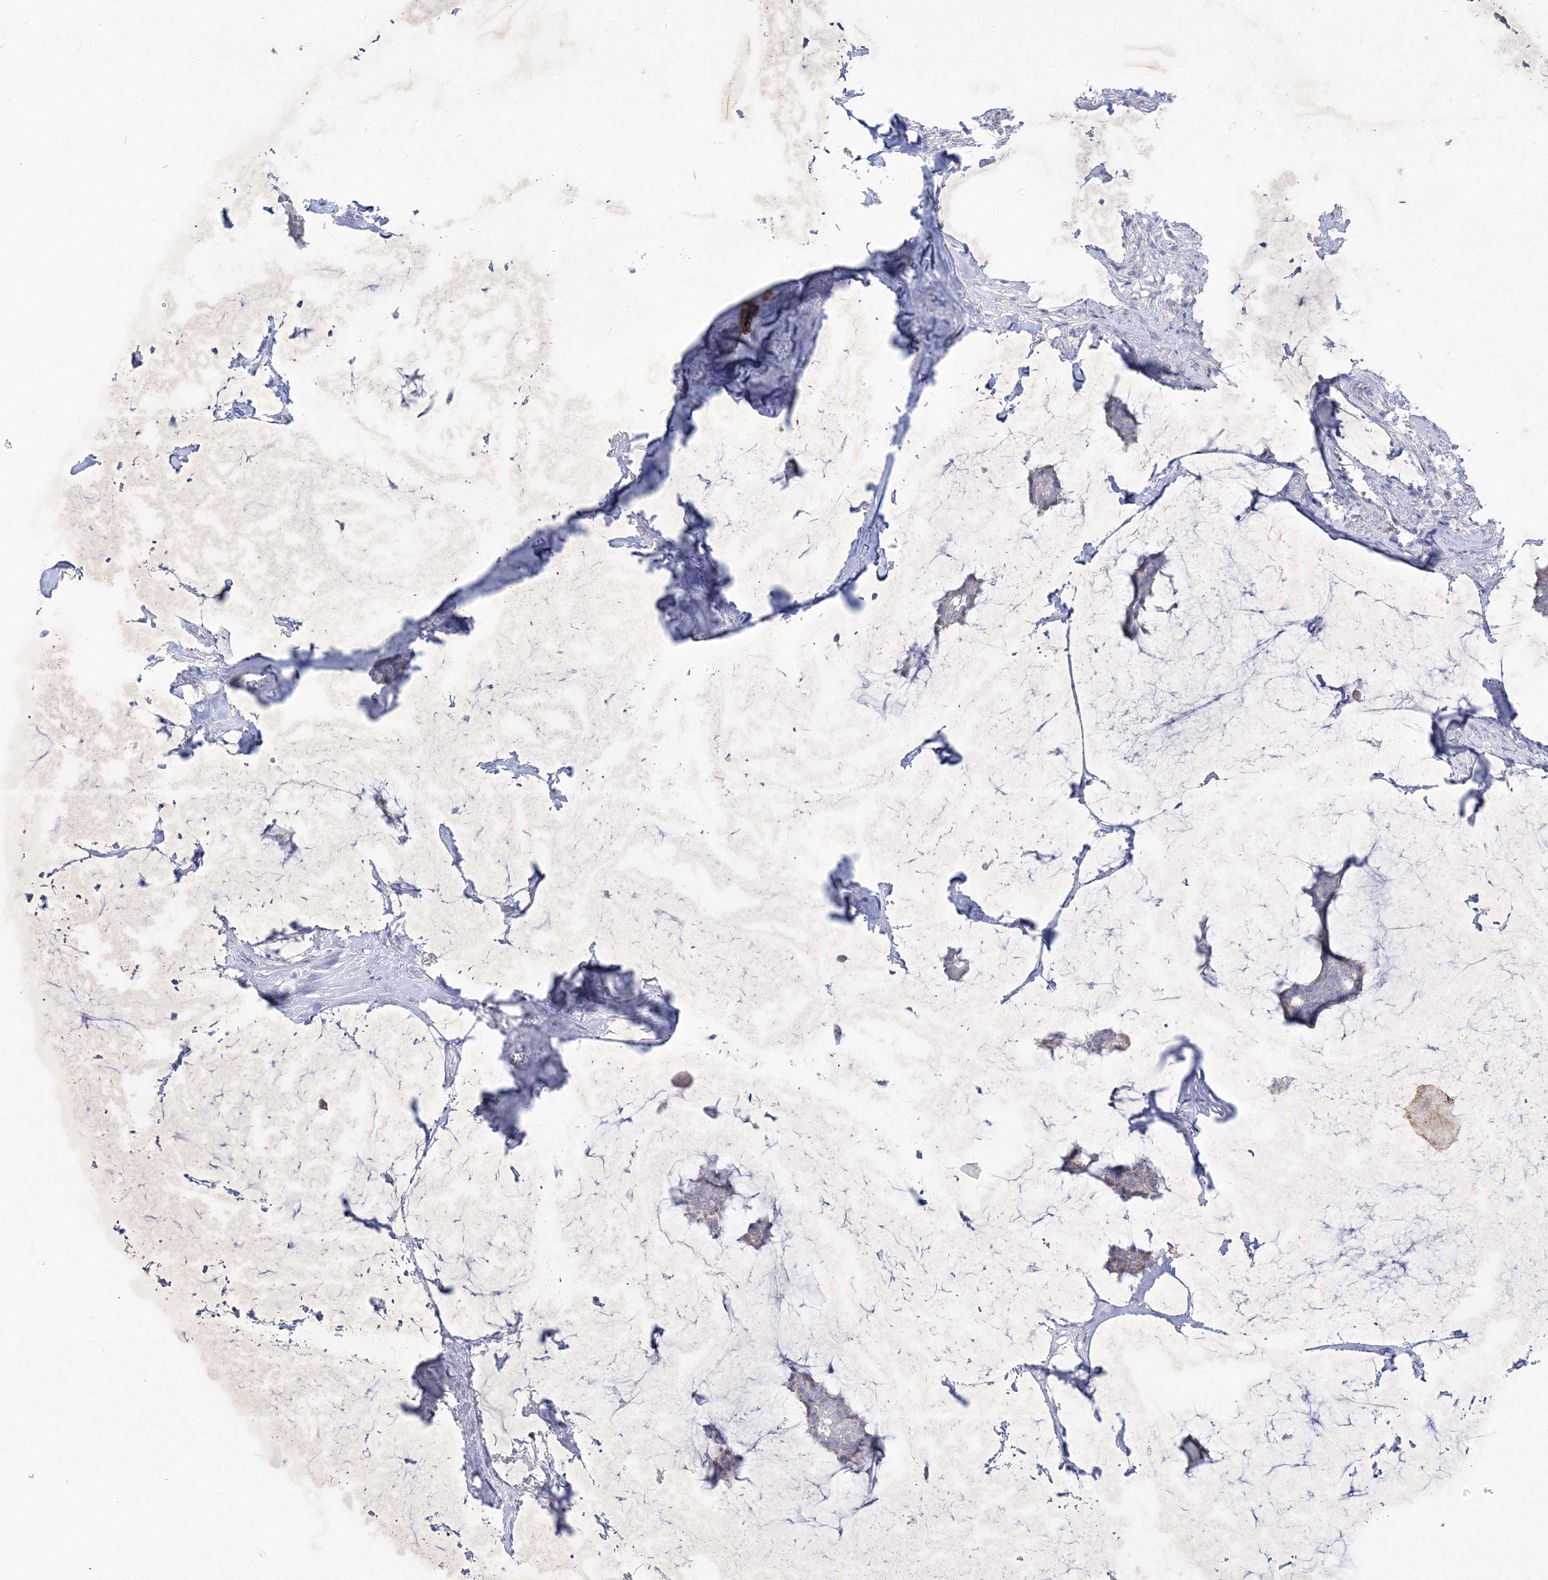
{"staining": {"intensity": "weak", "quantity": "<25%", "location": "cytoplasmic/membranous"}, "tissue": "breast cancer", "cell_type": "Tumor cells", "image_type": "cancer", "snomed": [{"axis": "morphology", "description": "Duct carcinoma"}, {"axis": "topography", "description": "Breast"}], "caption": "Tumor cells show no significant staining in breast invasive ductal carcinoma. Nuclei are stained in blue.", "gene": "TMEM139", "patient": {"sex": "female", "age": 93}}